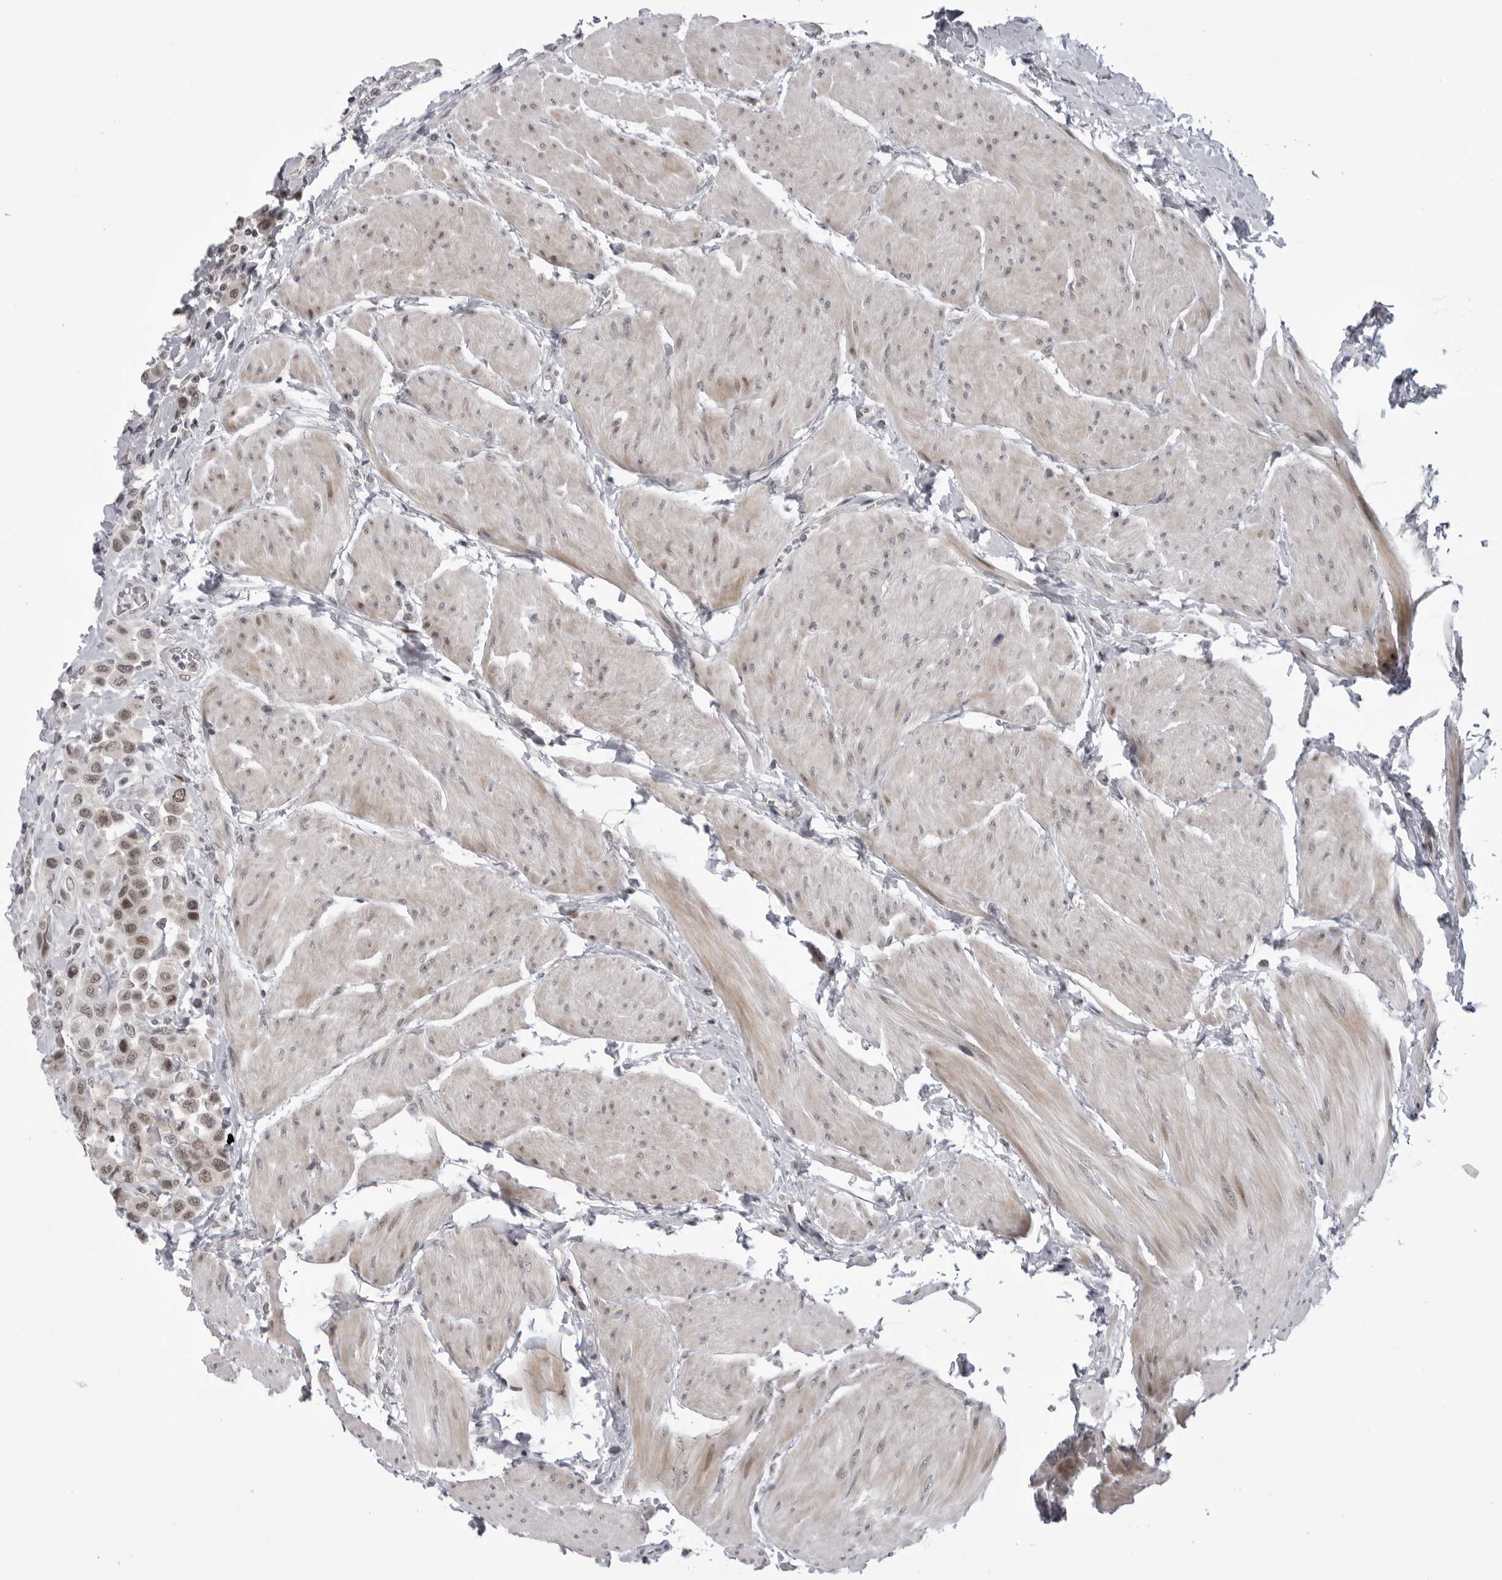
{"staining": {"intensity": "weak", "quantity": ">75%", "location": "nuclear"}, "tissue": "urothelial cancer", "cell_type": "Tumor cells", "image_type": "cancer", "snomed": [{"axis": "morphology", "description": "Urothelial carcinoma, High grade"}, {"axis": "topography", "description": "Urinary bladder"}], "caption": "DAB immunohistochemical staining of human urothelial carcinoma (high-grade) exhibits weak nuclear protein positivity in about >75% of tumor cells. (DAB (3,3'-diaminobenzidine) IHC, brown staining for protein, blue staining for nuclei).", "gene": "ALPK2", "patient": {"sex": "male", "age": 50}}